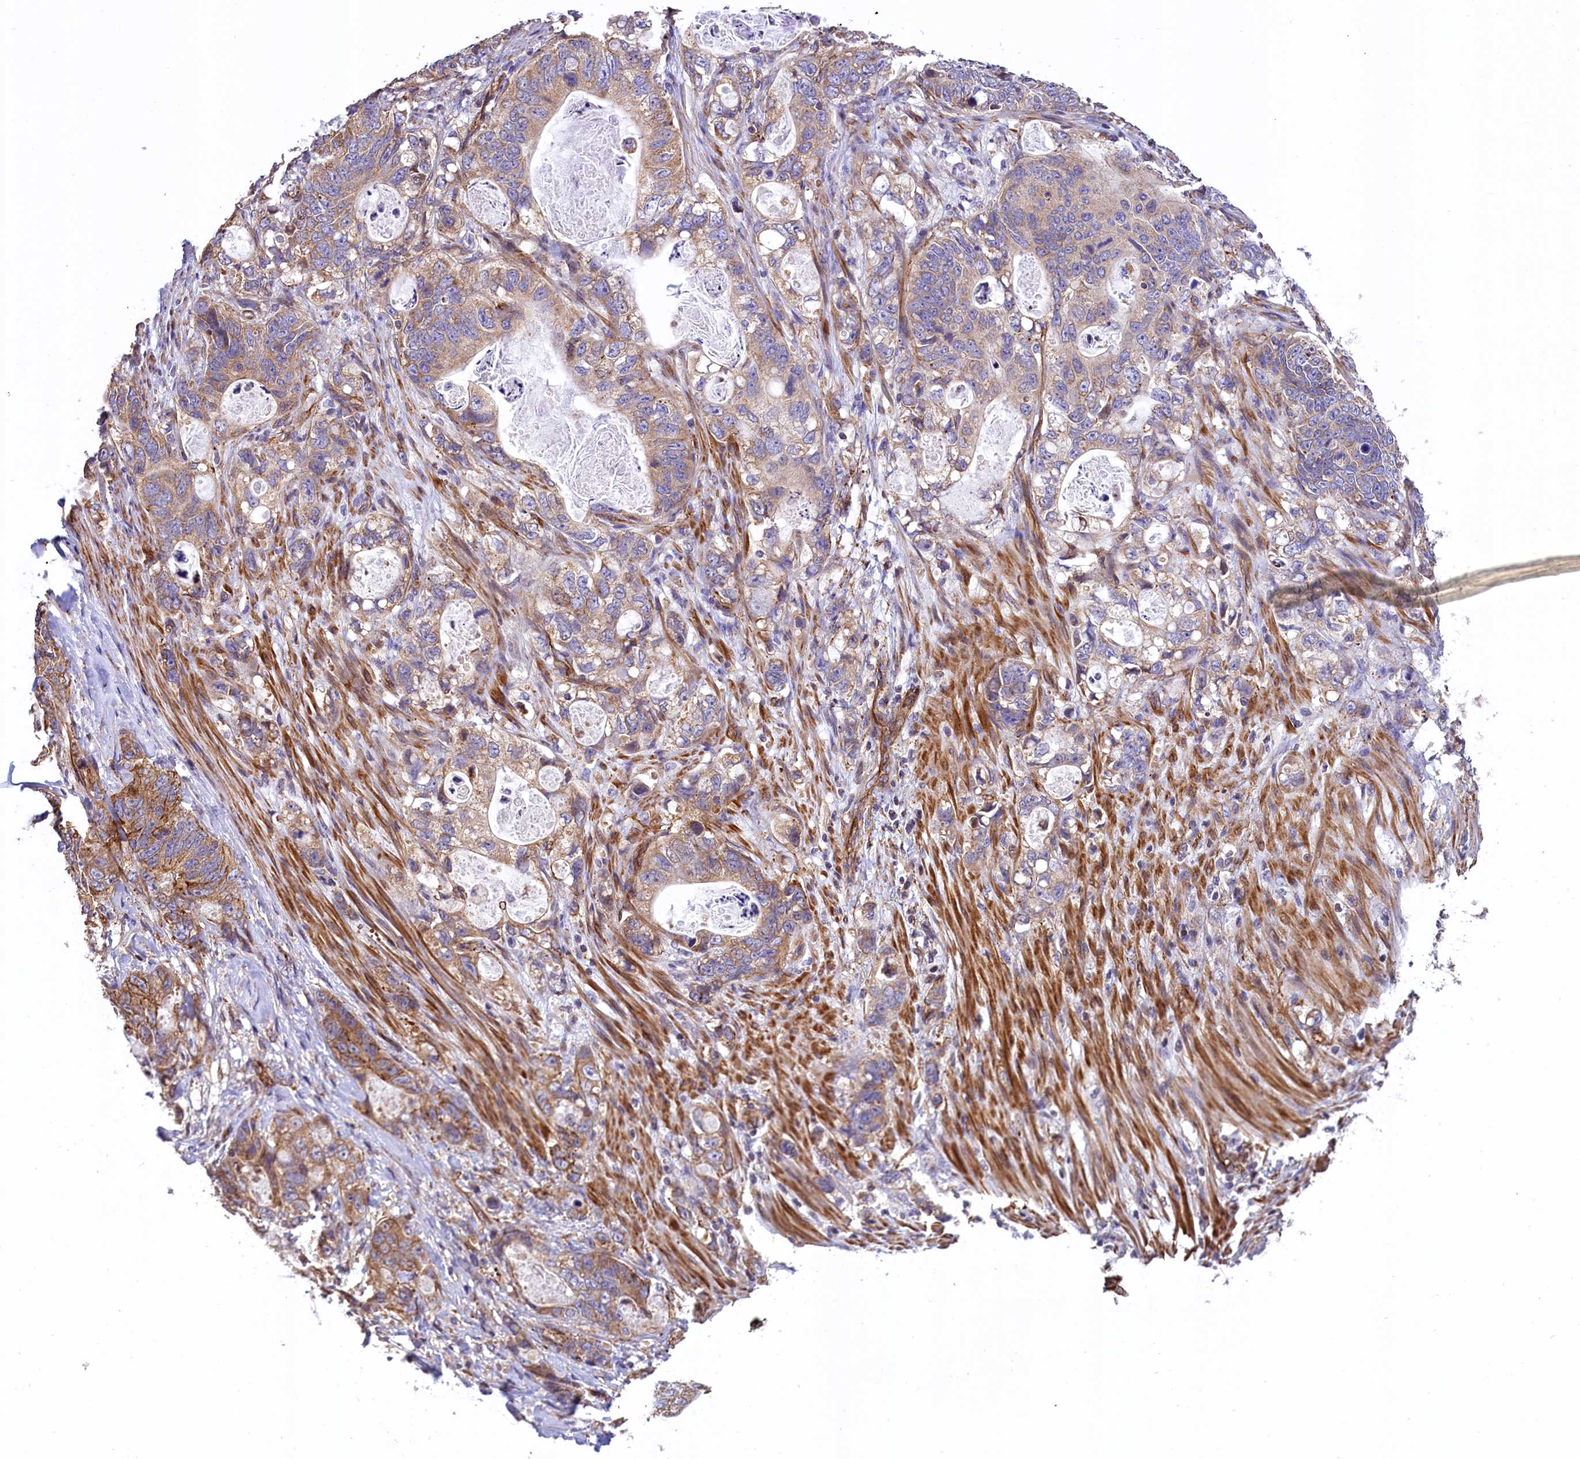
{"staining": {"intensity": "moderate", "quantity": ">75%", "location": "cytoplasmic/membranous"}, "tissue": "stomach cancer", "cell_type": "Tumor cells", "image_type": "cancer", "snomed": [{"axis": "morphology", "description": "Normal tissue, NOS"}, {"axis": "morphology", "description": "Adenocarcinoma, NOS"}, {"axis": "topography", "description": "Stomach"}], "caption": "DAB immunohistochemical staining of stomach adenocarcinoma exhibits moderate cytoplasmic/membranous protein staining in about >75% of tumor cells.", "gene": "ZNF2", "patient": {"sex": "female", "age": 89}}